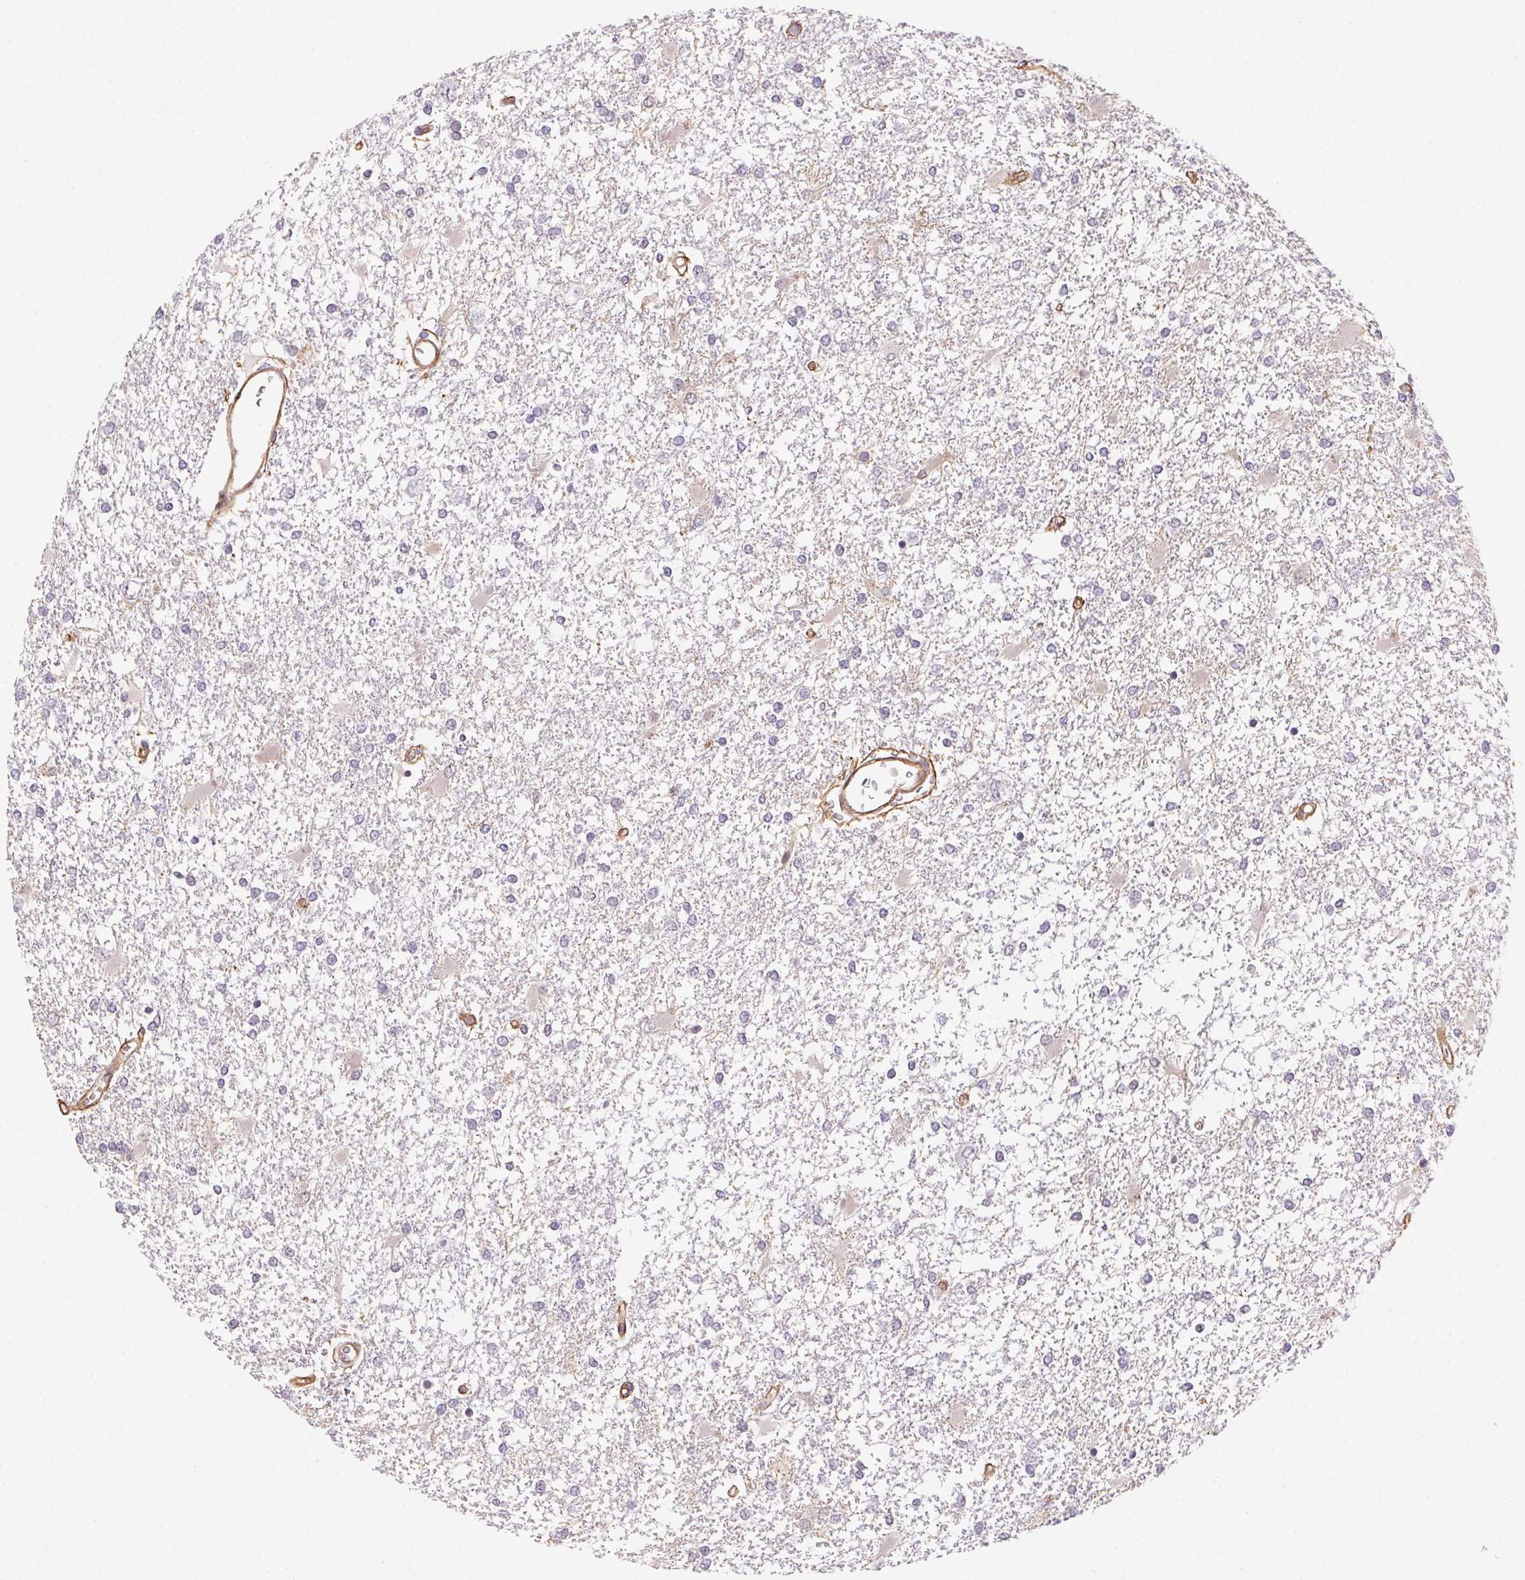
{"staining": {"intensity": "negative", "quantity": "none", "location": "none"}, "tissue": "glioma", "cell_type": "Tumor cells", "image_type": "cancer", "snomed": [{"axis": "morphology", "description": "Glioma, malignant, High grade"}, {"axis": "topography", "description": "Cerebral cortex"}], "caption": "This is an IHC photomicrograph of human high-grade glioma (malignant). There is no staining in tumor cells.", "gene": "PLA2G4F", "patient": {"sex": "male", "age": 79}}